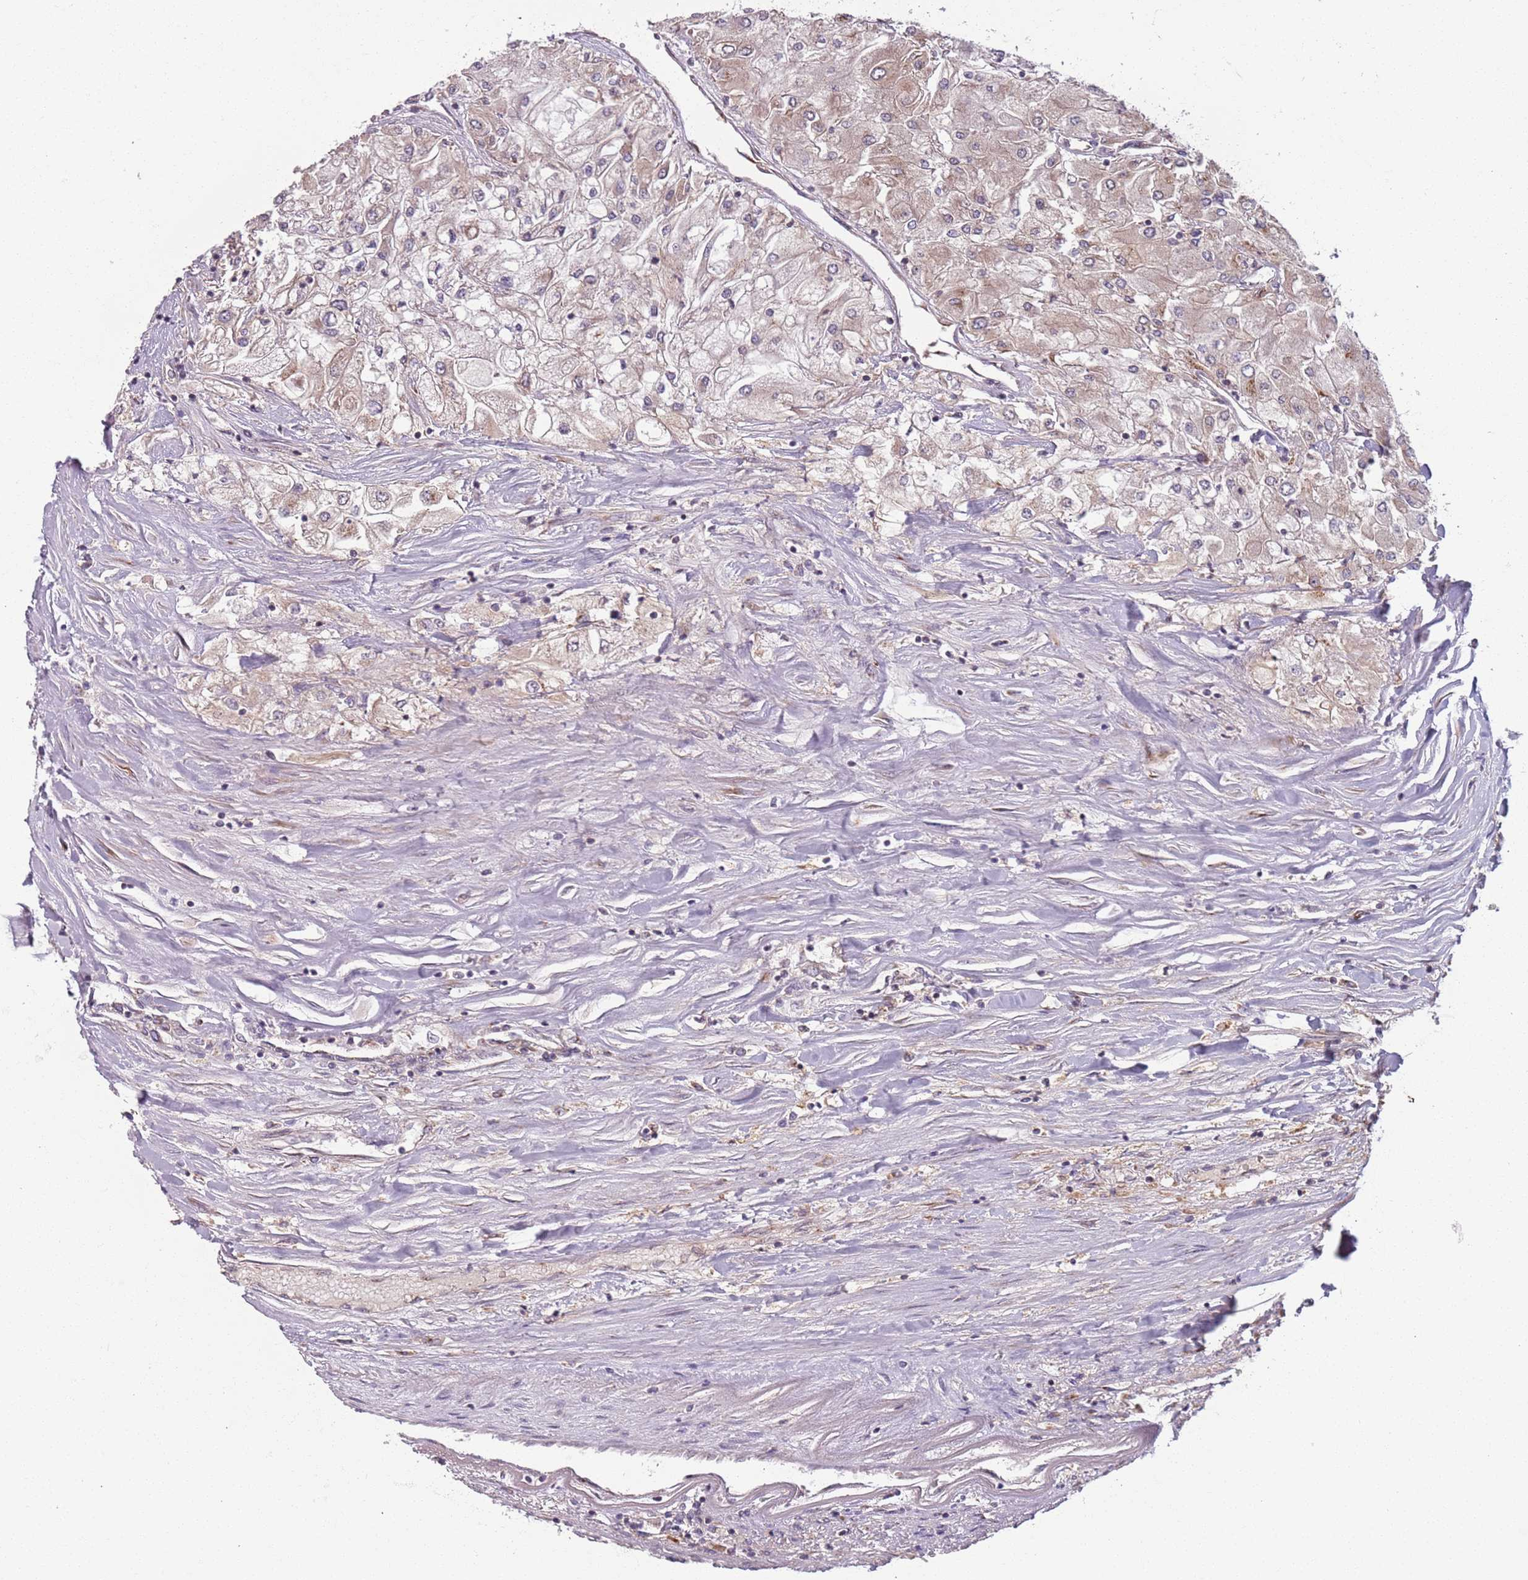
{"staining": {"intensity": "strong", "quantity": "<25%", "location": "cytoplasmic/membranous"}, "tissue": "renal cancer", "cell_type": "Tumor cells", "image_type": "cancer", "snomed": [{"axis": "morphology", "description": "Adenocarcinoma, NOS"}, {"axis": "topography", "description": "Kidney"}], "caption": "An IHC micrograph of tumor tissue is shown. Protein staining in brown highlights strong cytoplasmic/membranous positivity in renal cancer (adenocarcinoma) within tumor cells.", "gene": "AKTIP", "patient": {"sex": "male", "age": 80}}